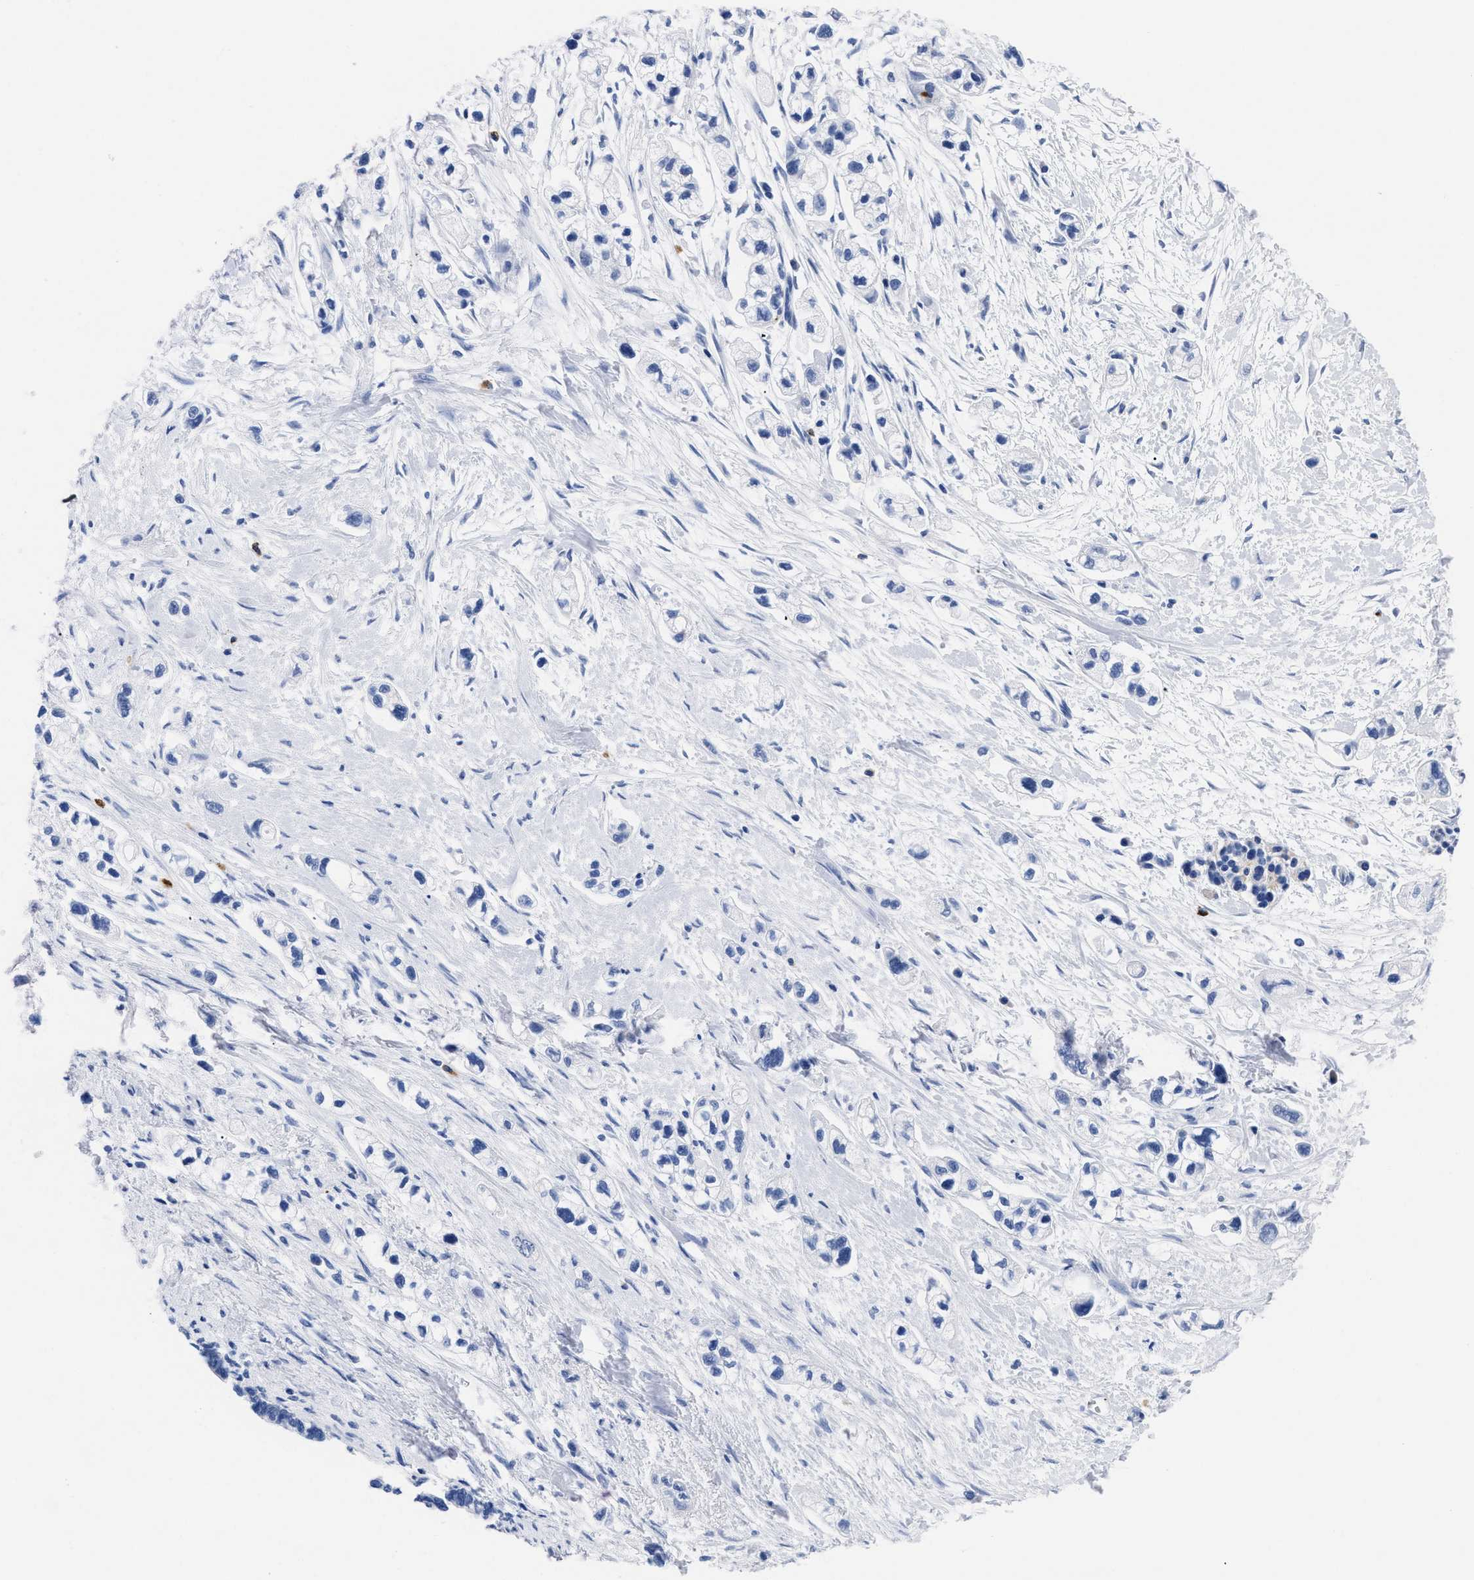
{"staining": {"intensity": "negative", "quantity": "none", "location": "none"}, "tissue": "pancreatic cancer", "cell_type": "Tumor cells", "image_type": "cancer", "snomed": [{"axis": "morphology", "description": "Adenocarcinoma, NOS"}, {"axis": "topography", "description": "Pancreas"}], "caption": "An immunohistochemistry micrograph of pancreatic cancer (adenocarcinoma) is shown. There is no staining in tumor cells of pancreatic cancer (adenocarcinoma).", "gene": "TREML1", "patient": {"sex": "male", "age": 74}}